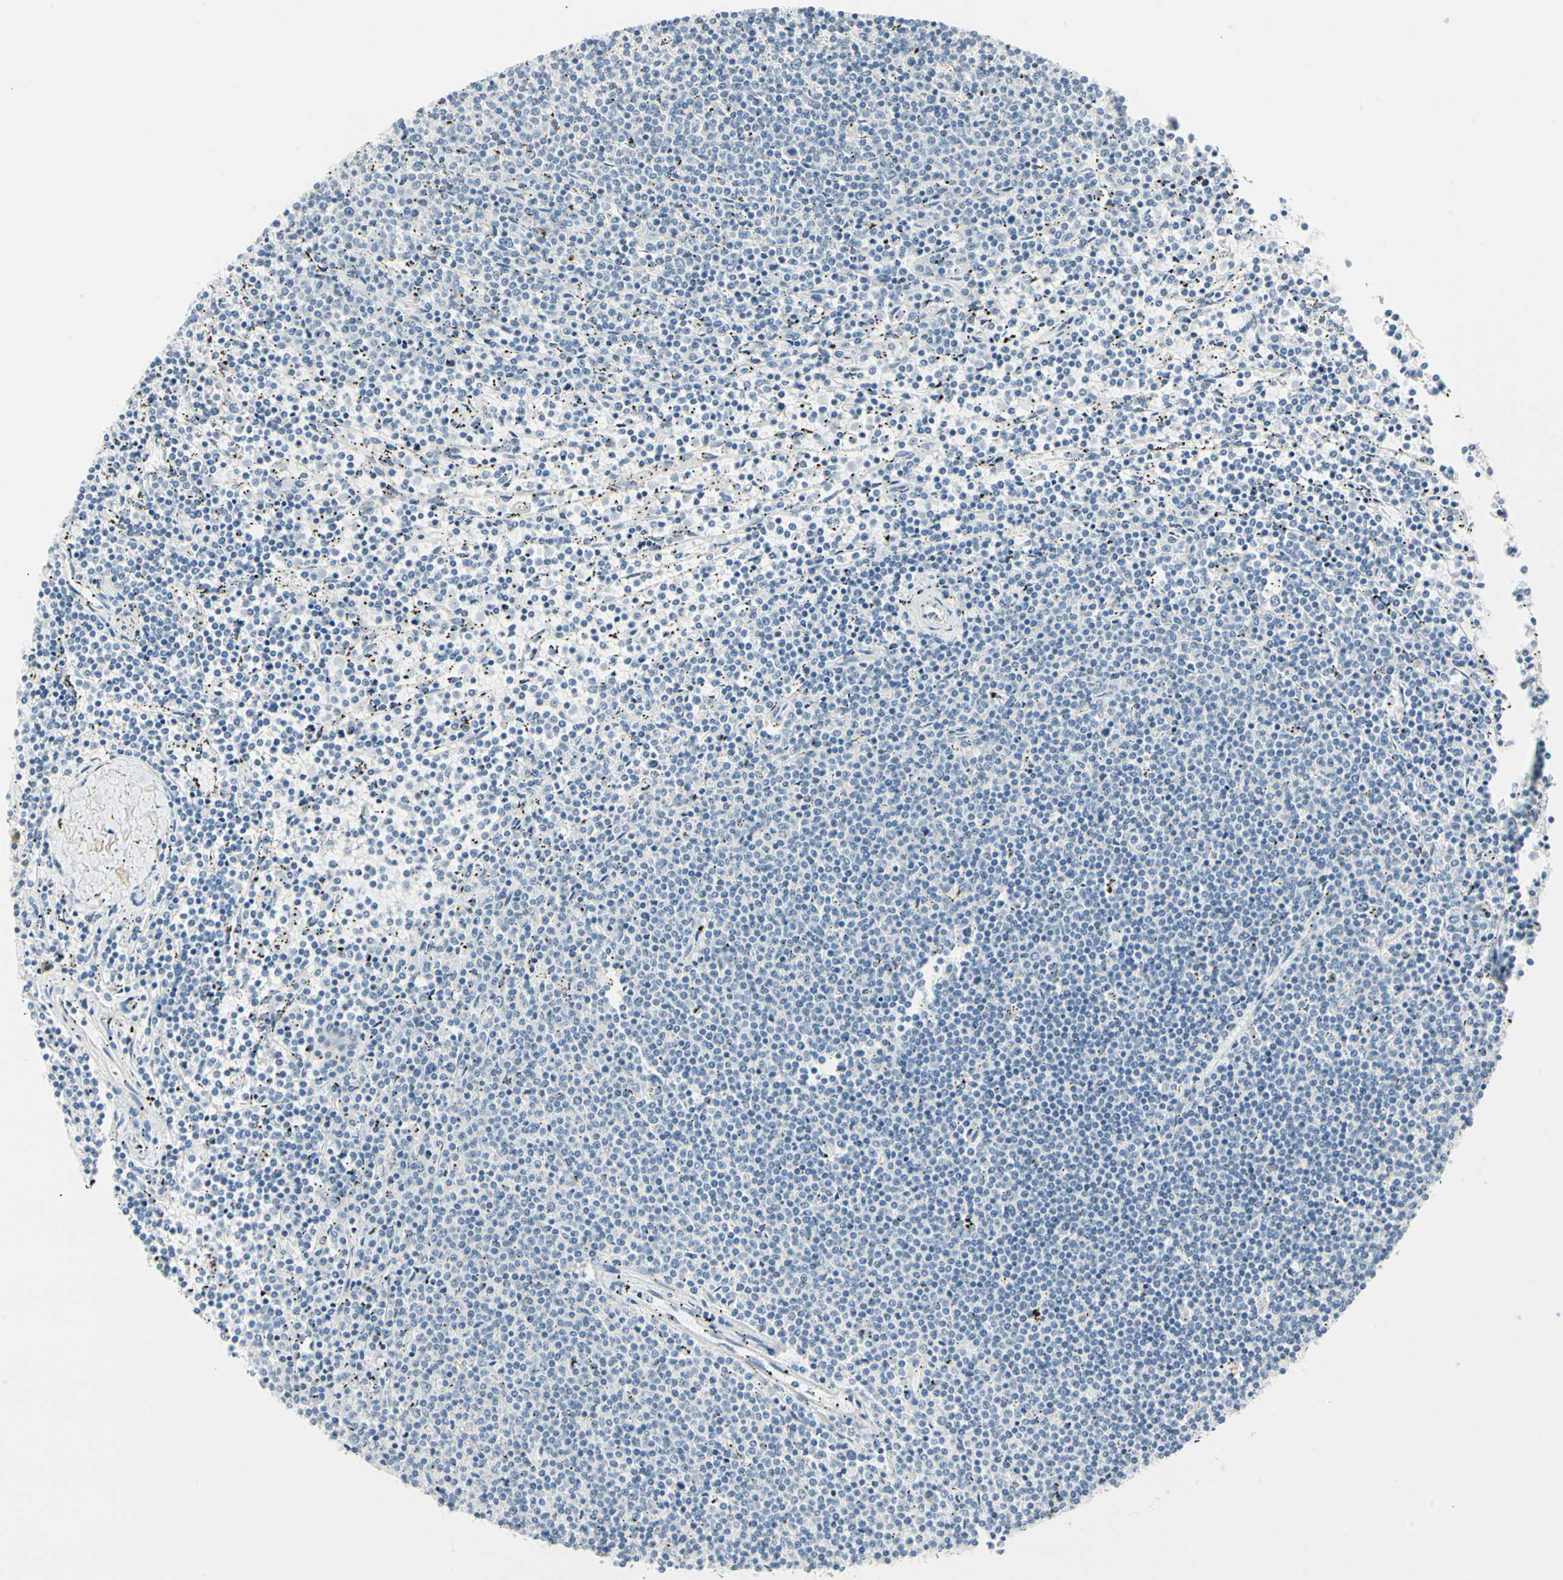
{"staining": {"intensity": "negative", "quantity": "none", "location": "none"}, "tissue": "lymphoma", "cell_type": "Tumor cells", "image_type": "cancer", "snomed": [{"axis": "morphology", "description": "Malignant lymphoma, non-Hodgkin's type, Low grade"}, {"axis": "topography", "description": "Spleen"}], "caption": "Protein analysis of lymphoma shows no significant staining in tumor cells. (DAB immunohistochemistry with hematoxylin counter stain).", "gene": "MLLT10", "patient": {"sex": "female", "age": 50}}